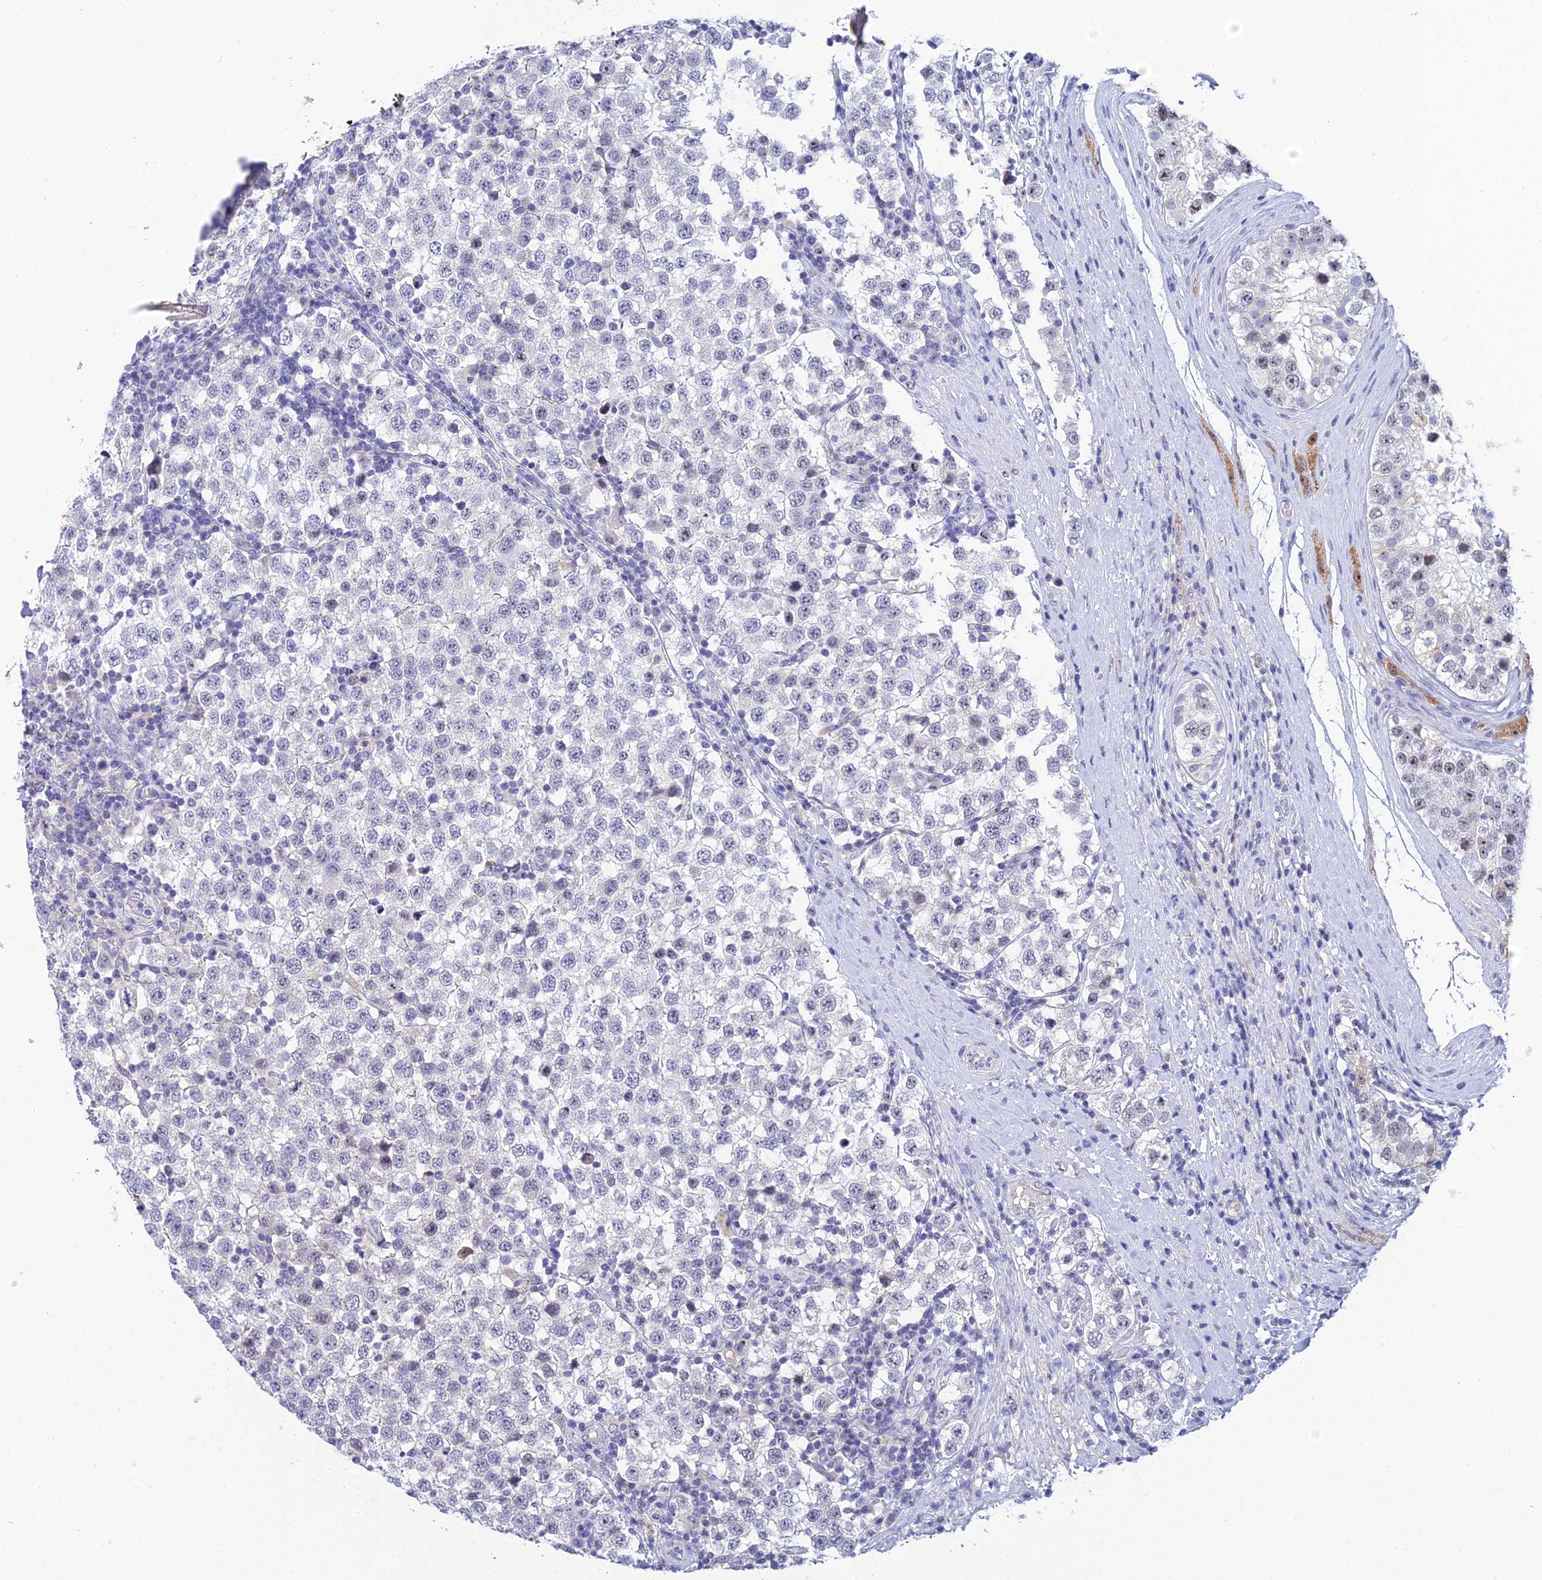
{"staining": {"intensity": "negative", "quantity": "none", "location": "none"}, "tissue": "testis cancer", "cell_type": "Tumor cells", "image_type": "cancer", "snomed": [{"axis": "morphology", "description": "Seminoma, NOS"}, {"axis": "topography", "description": "Testis"}], "caption": "The IHC micrograph has no significant staining in tumor cells of seminoma (testis) tissue. Brightfield microscopy of IHC stained with DAB (brown) and hematoxylin (blue), captured at high magnification.", "gene": "PLPP4", "patient": {"sex": "male", "age": 34}}